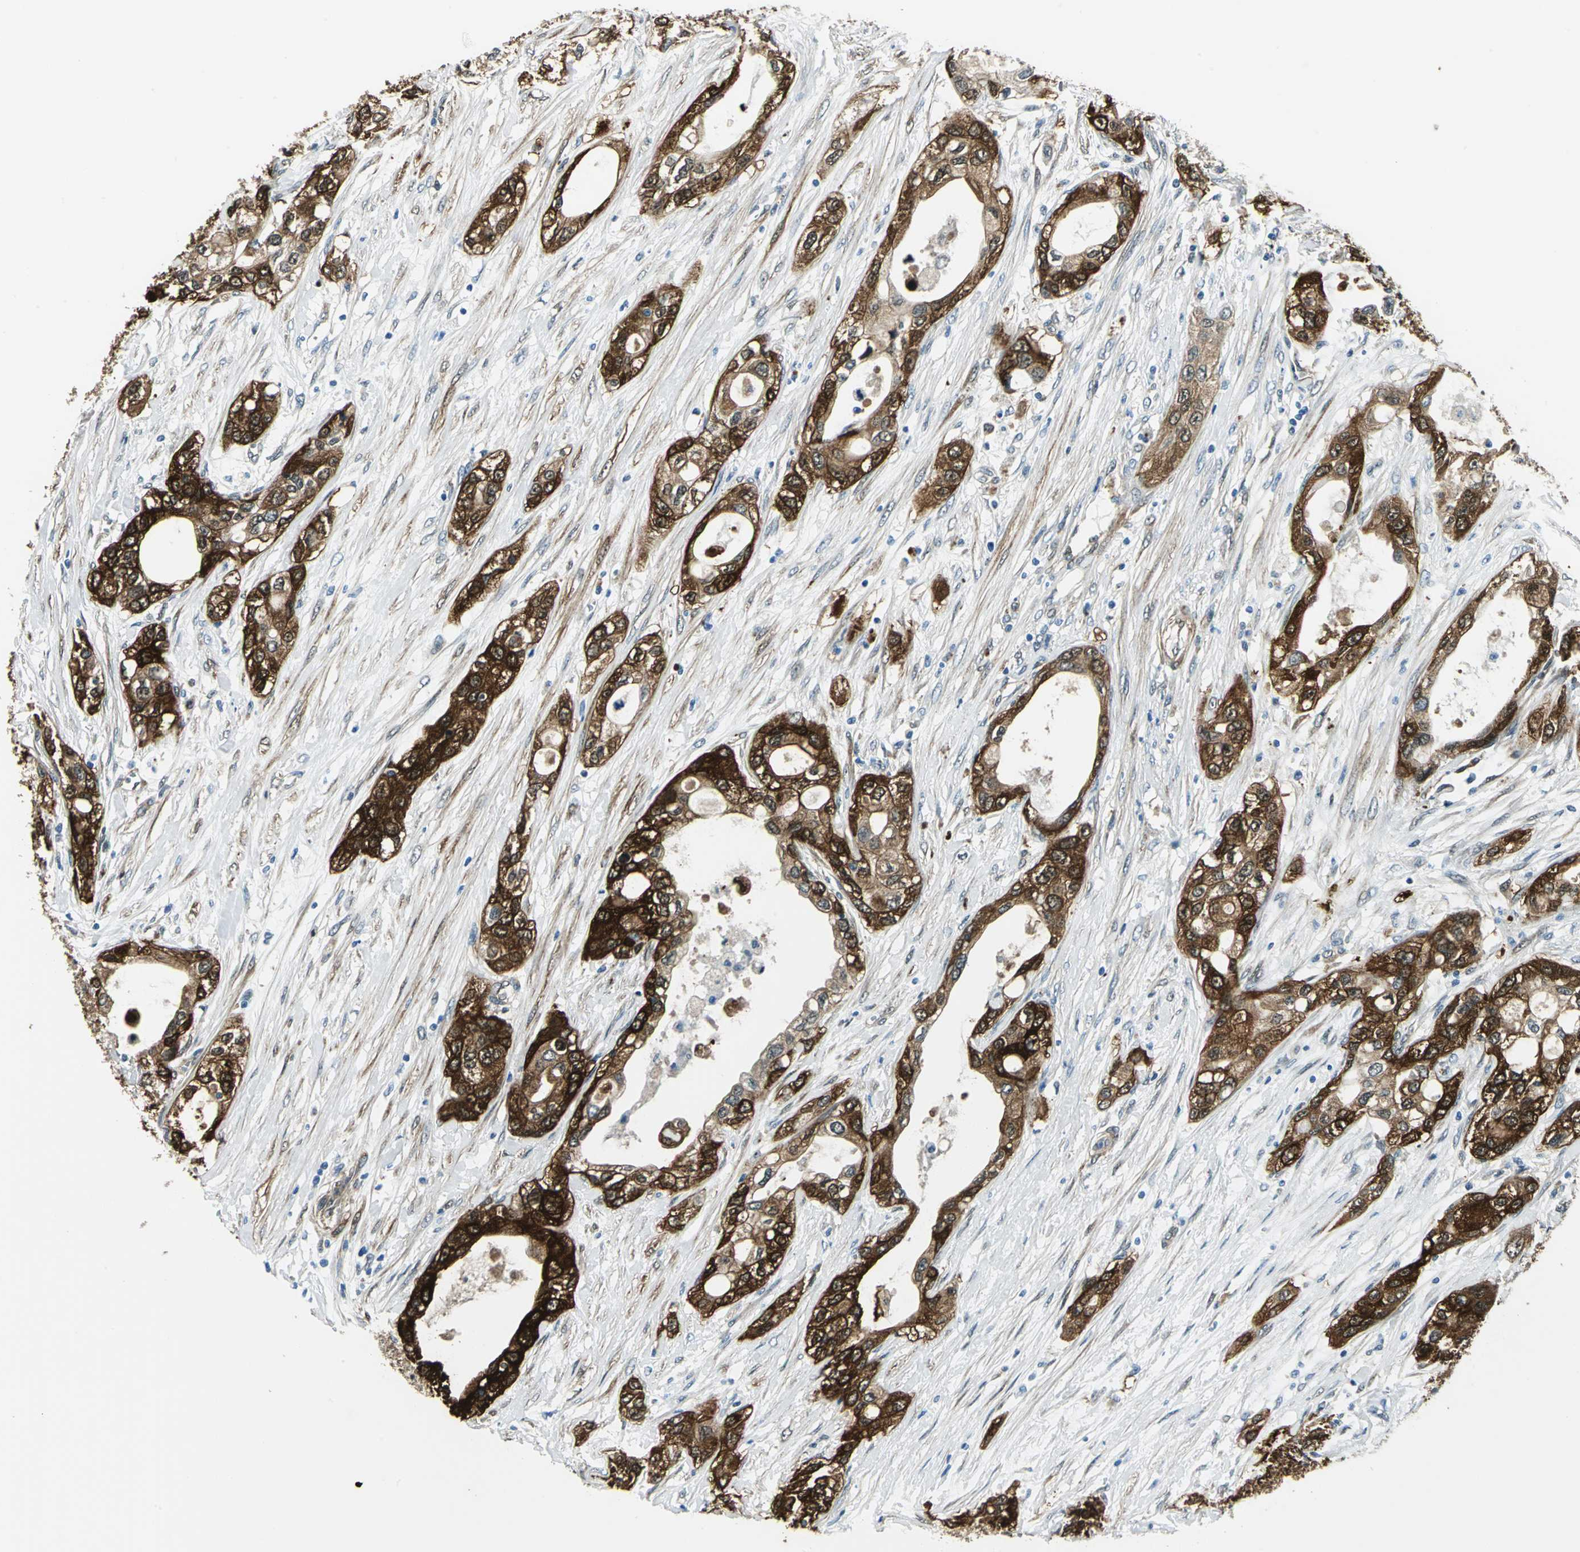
{"staining": {"intensity": "strong", "quantity": ">75%", "location": "cytoplasmic/membranous"}, "tissue": "pancreatic cancer", "cell_type": "Tumor cells", "image_type": "cancer", "snomed": [{"axis": "morphology", "description": "Adenocarcinoma, NOS"}, {"axis": "topography", "description": "Pancreas"}], "caption": "An immunohistochemistry (IHC) histopathology image of tumor tissue is shown. Protein staining in brown labels strong cytoplasmic/membranous positivity in pancreatic cancer (adenocarcinoma) within tumor cells. The staining is performed using DAB (3,3'-diaminobenzidine) brown chromogen to label protein expression. The nuclei are counter-stained blue using hematoxylin.", "gene": "HSPB1", "patient": {"sex": "female", "age": 70}}